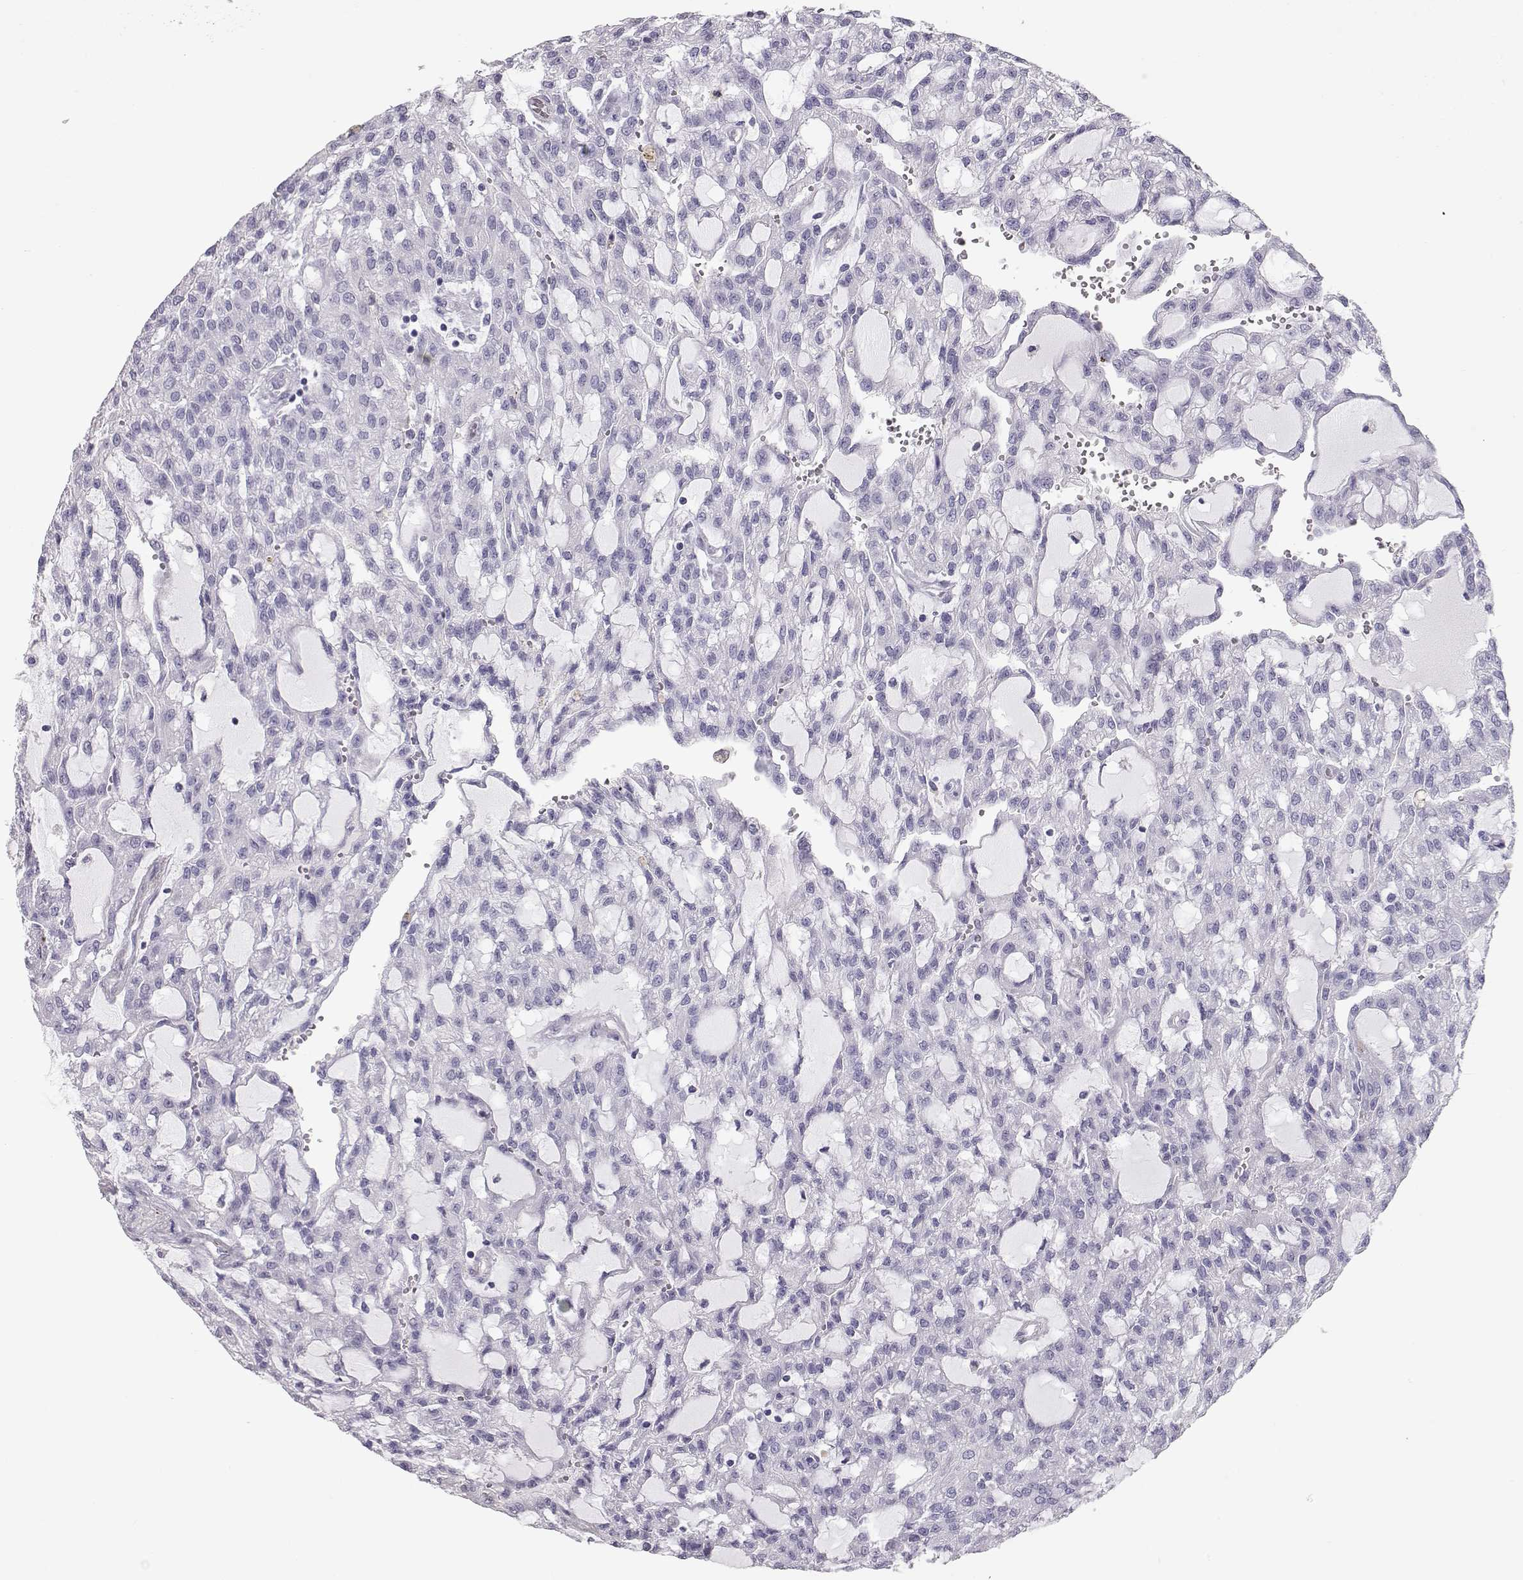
{"staining": {"intensity": "negative", "quantity": "none", "location": "none"}, "tissue": "renal cancer", "cell_type": "Tumor cells", "image_type": "cancer", "snomed": [{"axis": "morphology", "description": "Adenocarcinoma, NOS"}, {"axis": "topography", "description": "Kidney"}], "caption": "High power microscopy micrograph of an immunohistochemistry (IHC) histopathology image of adenocarcinoma (renal), revealing no significant expression in tumor cells. (DAB (3,3'-diaminobenzidine) immunohistochemistry, high magnification).", "gene": "SLITRK3", "patient": {"sex": "male", "age": 63}}